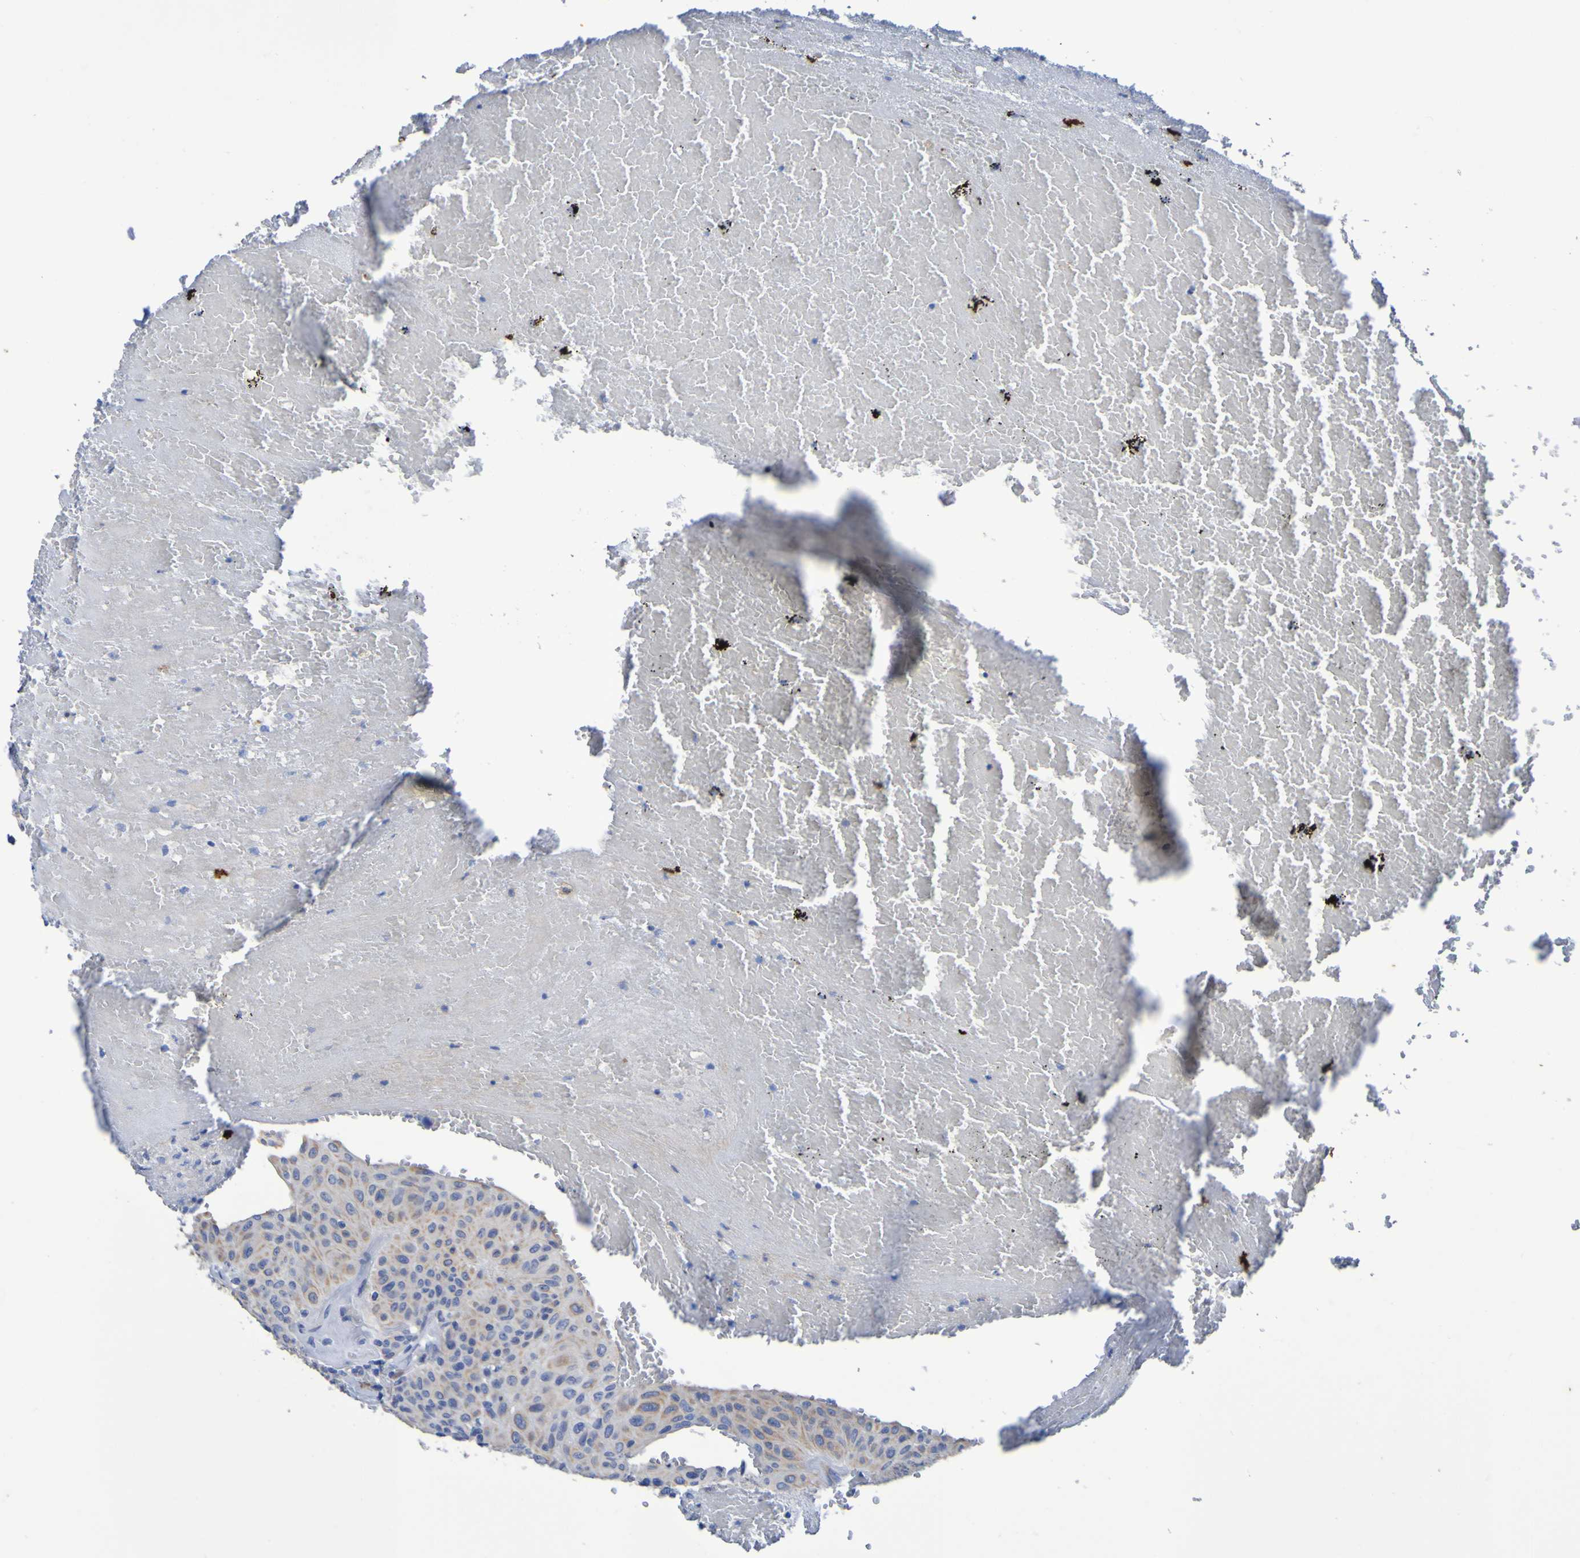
{"staining": {"intensity": "weak", "quantity": "<25%", "location": "cytoplasmic/membranous"}, "tissue": "urothelial cancer", "cell_type": "Tumor cells", "image_type": "cancer", "snomed": [{"axis": "morphology", "description": "Urothelial carcinoma, High grade"}, {"axis": "topography", "description": "Urinary bladder"}], "caption": "DAB immunohistochemical staining of human urothelial cancer demonstrates no significant staining in tumor cells. The staining is performed using DAB brown chromogen with nuclei counter-stained in using hematoxylin.", "gene": "C11orf24", "patient": {"sex": "male", "age": 66}}